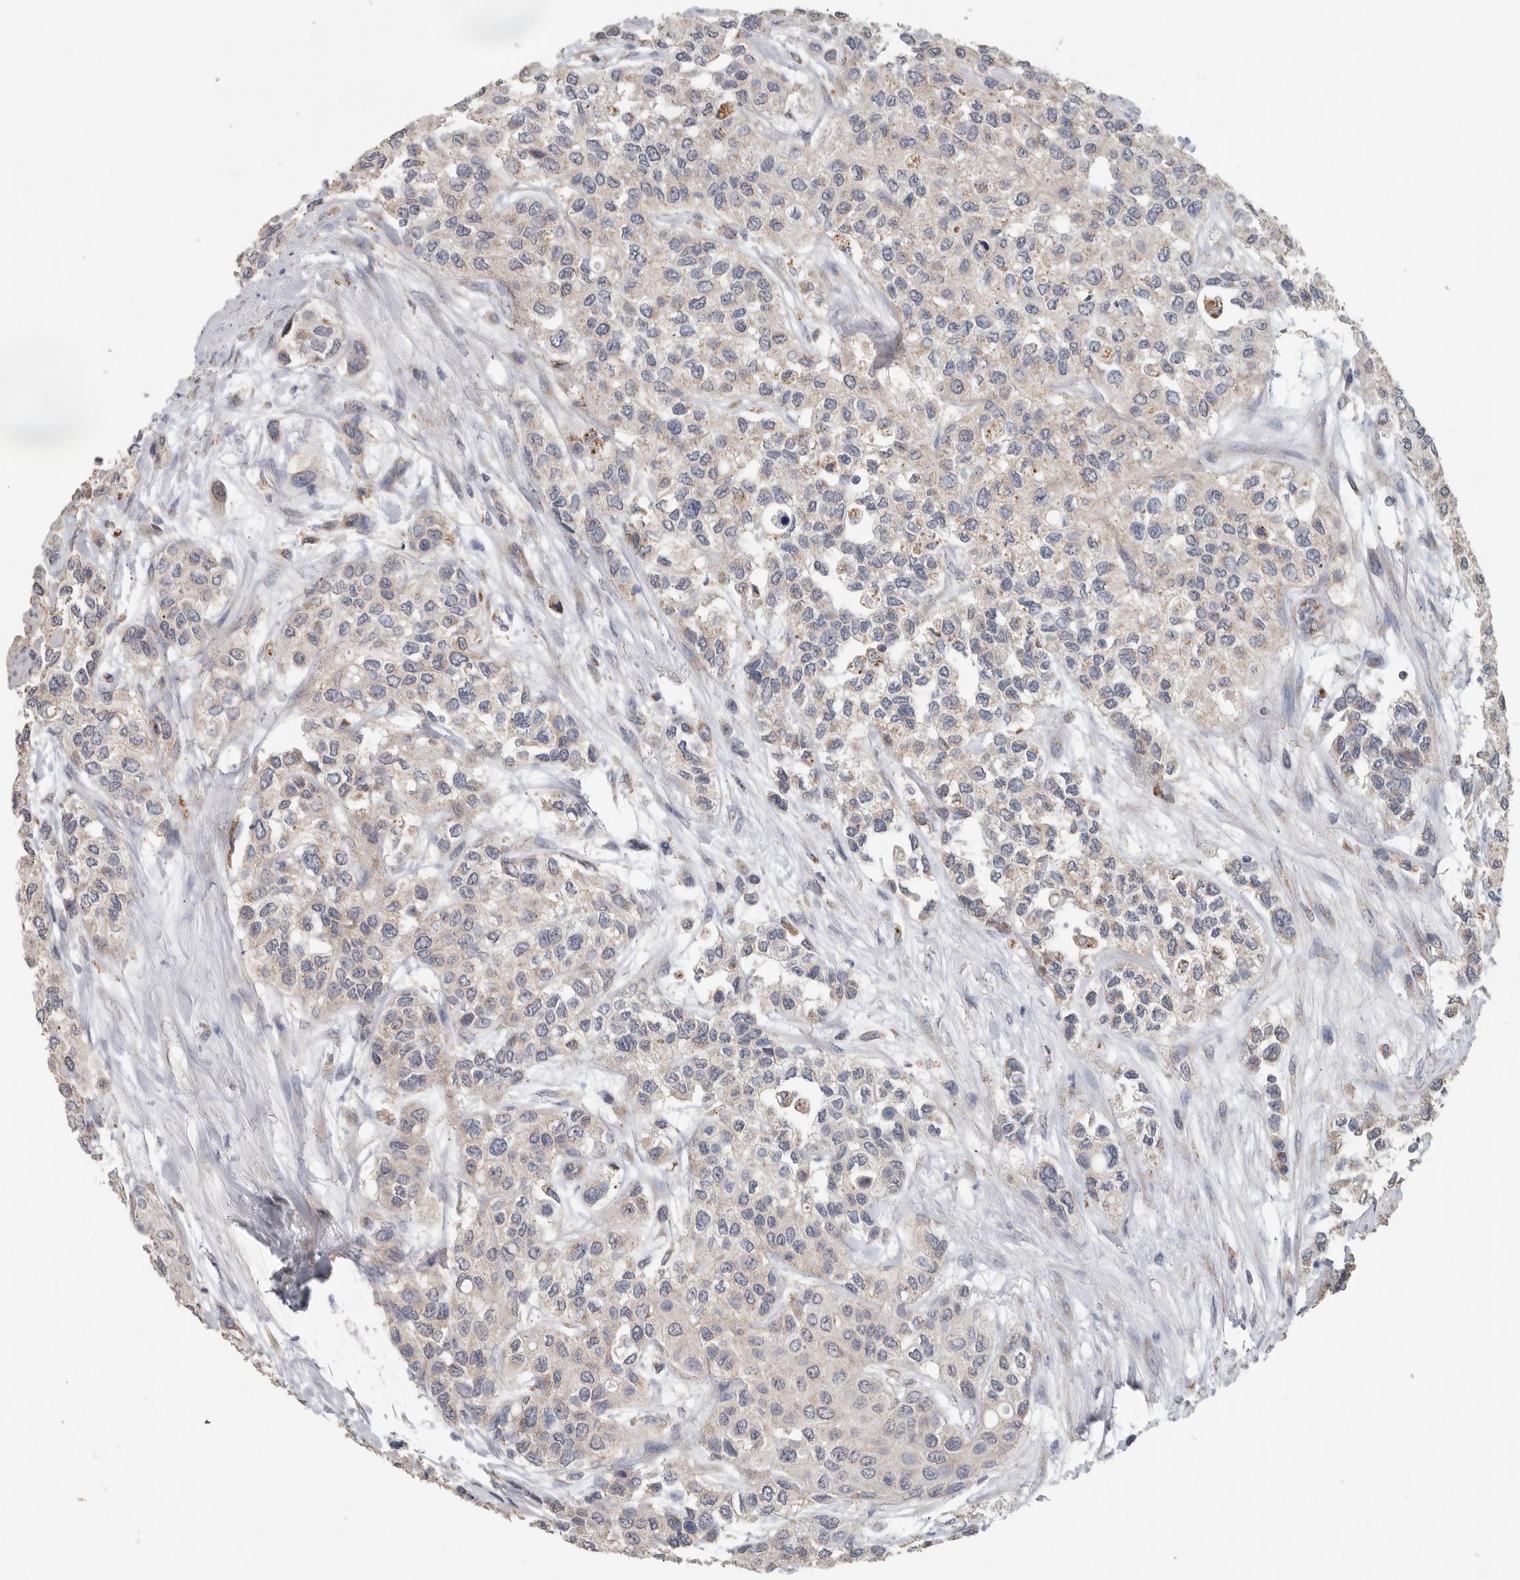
{"staining": {"intensity": "negative", "quantity": "none", "location": "none"}, "tissue": "urothelial cancer", "cell_type": "Tumor cells", "image_type": "cancer", "snomed": [{"axis": "morphology", "description": "Urothelial carcinoma, High grade"}, {"axis": "topography", "description": "Urinary bladder"}], "caption": "This is an IHC photomicrograph of high-grade urothelial carcinoma. There is no positivity in tumor cells.", "gene": "PODXL2", "patient": {"sex": "female", "age": 56}}